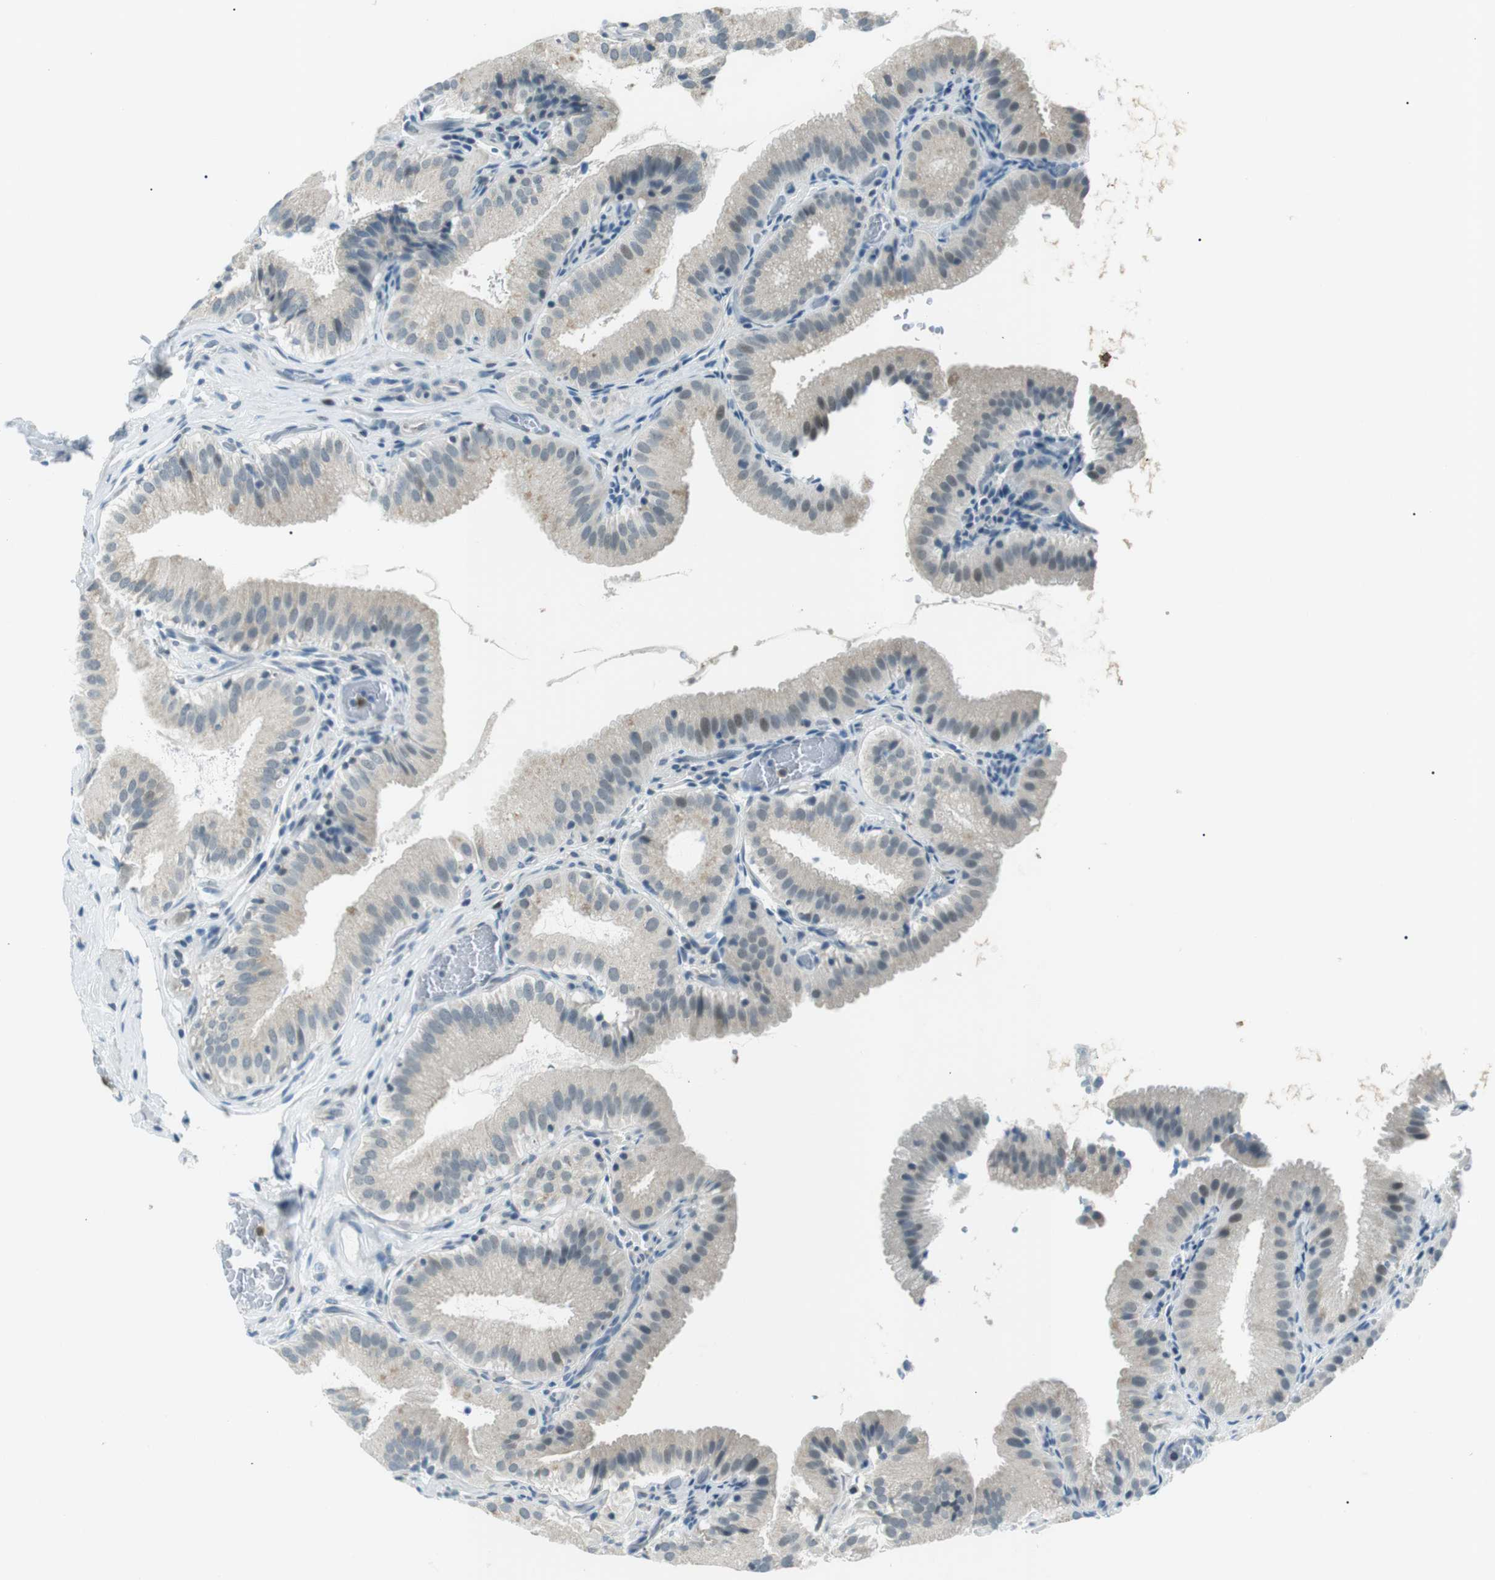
{"staining": {"intensity": "weak", "quantity": ">75%", "location": "cytoplasmic/membranous"}, "tissue": "gallbladder", "cell_type": "Glandular cells", "image_type": "normal", "snomed": [{"axis": "morphology", "description": "Normal tissue, NOS"}, {"axis": "topography", "description": "Gallbladder"}], "caption": "Brown immunohistochemical staining in normal gallbladder exhibits weak cytoplasmic/membranous positivity in about >75% of glandular cells. (DAB IHC, brown staining for protein, blue staining for nuclei).", "gene": "ENSG00000289724", "patient": {"sex": "male", "age": 54}}